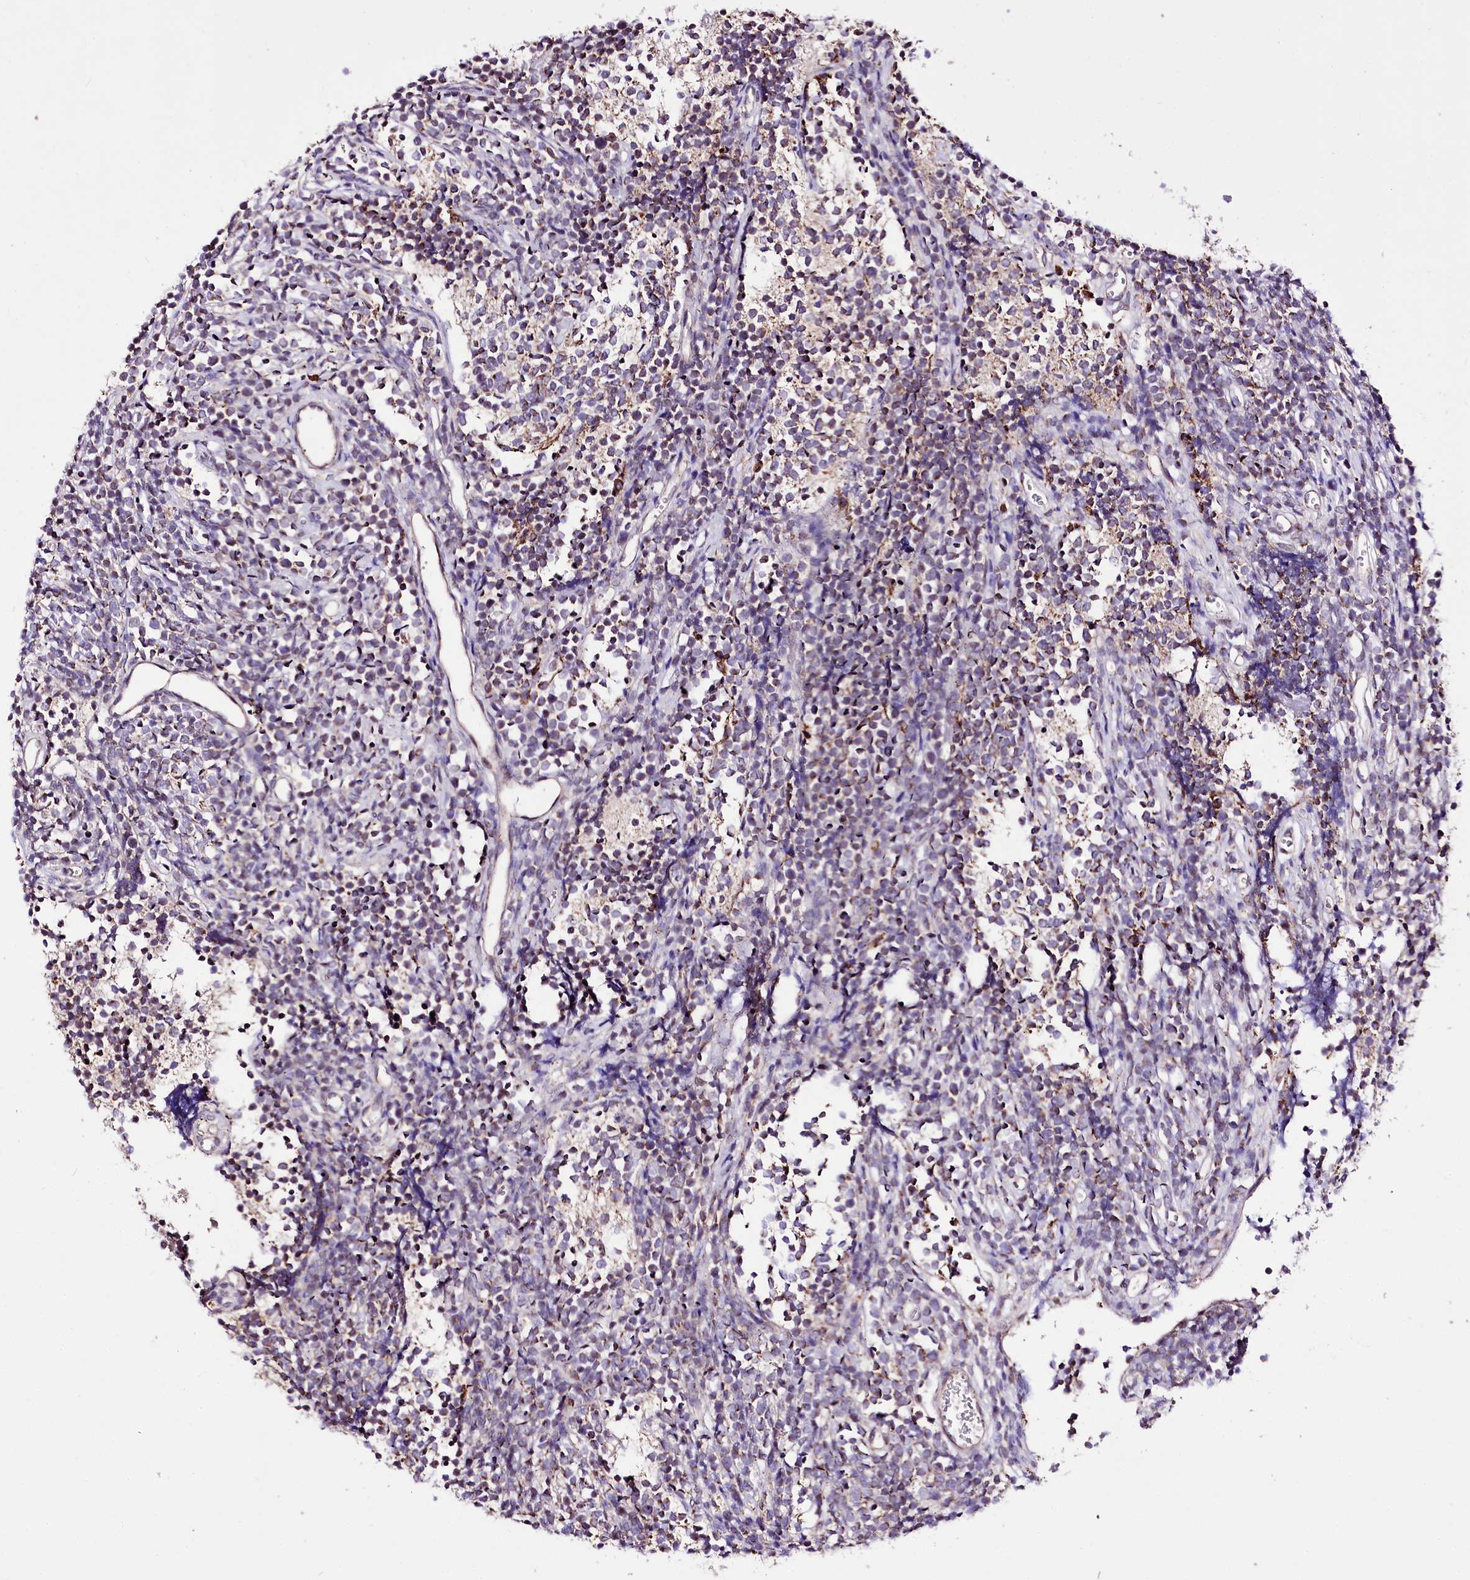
{"staining": {"intensity": "weak", "quantity": ">75%", "location": "cytoplasmic/membranous"}, "tissue": "glioma", "cell_type": "Tumor cells", "image_type": "cancer", "snomed": [{"axis": "morphology", "description": "Glioma, malignant, Low grade"}, {"axis": "topography", "description": "Brain"}], "caption": "The immunohistochemical stain shows weak cytoplasmic/membranous staining in tumor cells of glioma tissue.", "gene": "ATE1", "patient": {"sex": "female", "age": 1}}